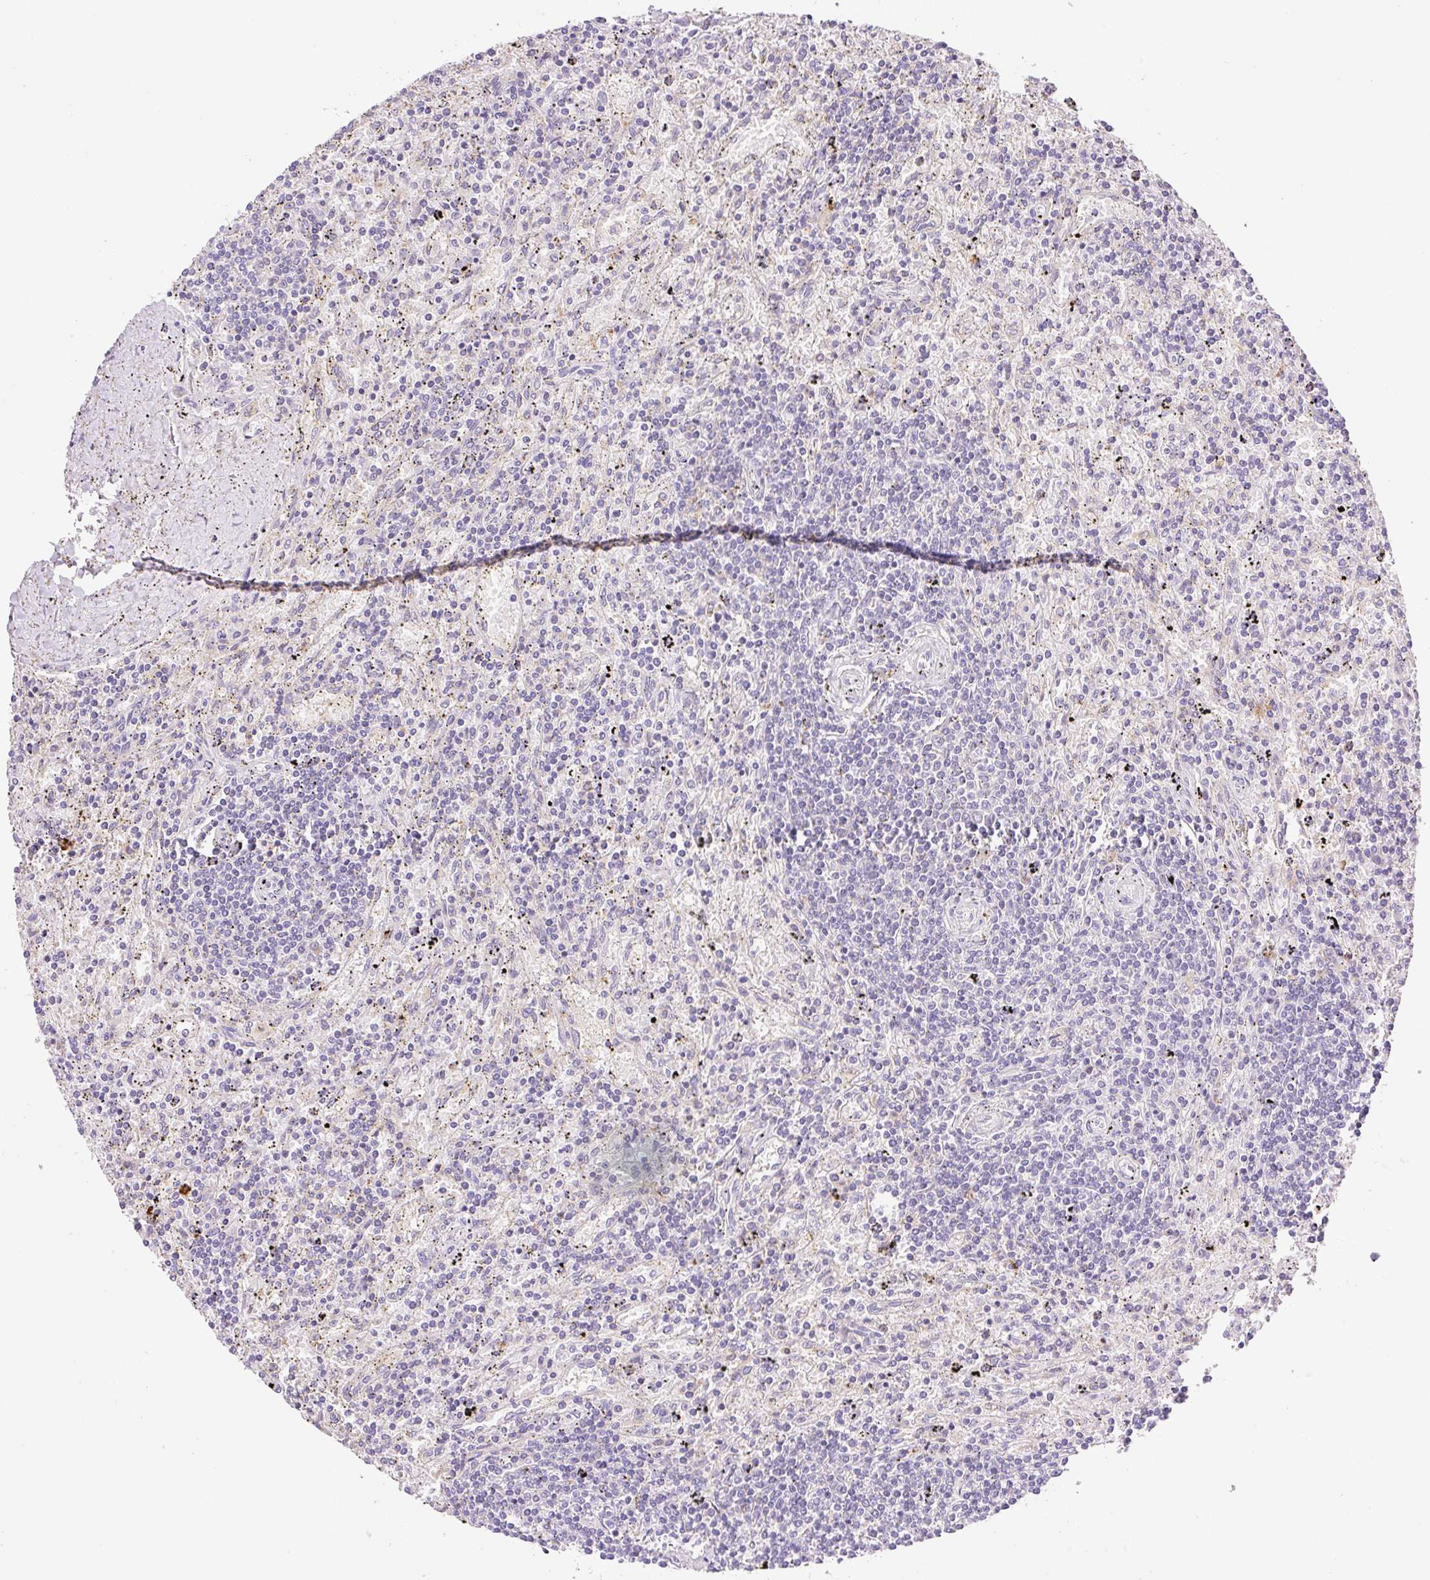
{"staining": {"intensity": "negative", "quantity": "none", "location": "none"}, "tissue": "lymphoma", "cell_type": "Tumor cells", "image_type": "cancer", "snomed": [{"axis": "morphology", "description": "Malignant lymphoma, non-Hodgkin's type, Low grade"}, {"axis": "topography", "description": "Spleen"}], "caption": "This is a photomicrograph of immunohistochemistry (IHC) staining of low-grade malignant lymphoma, non-Hodgkin's type, which shows no staining in tumor cells.", "gene": "TDRD15", "patient": {"sex": "male", "age": 76}}